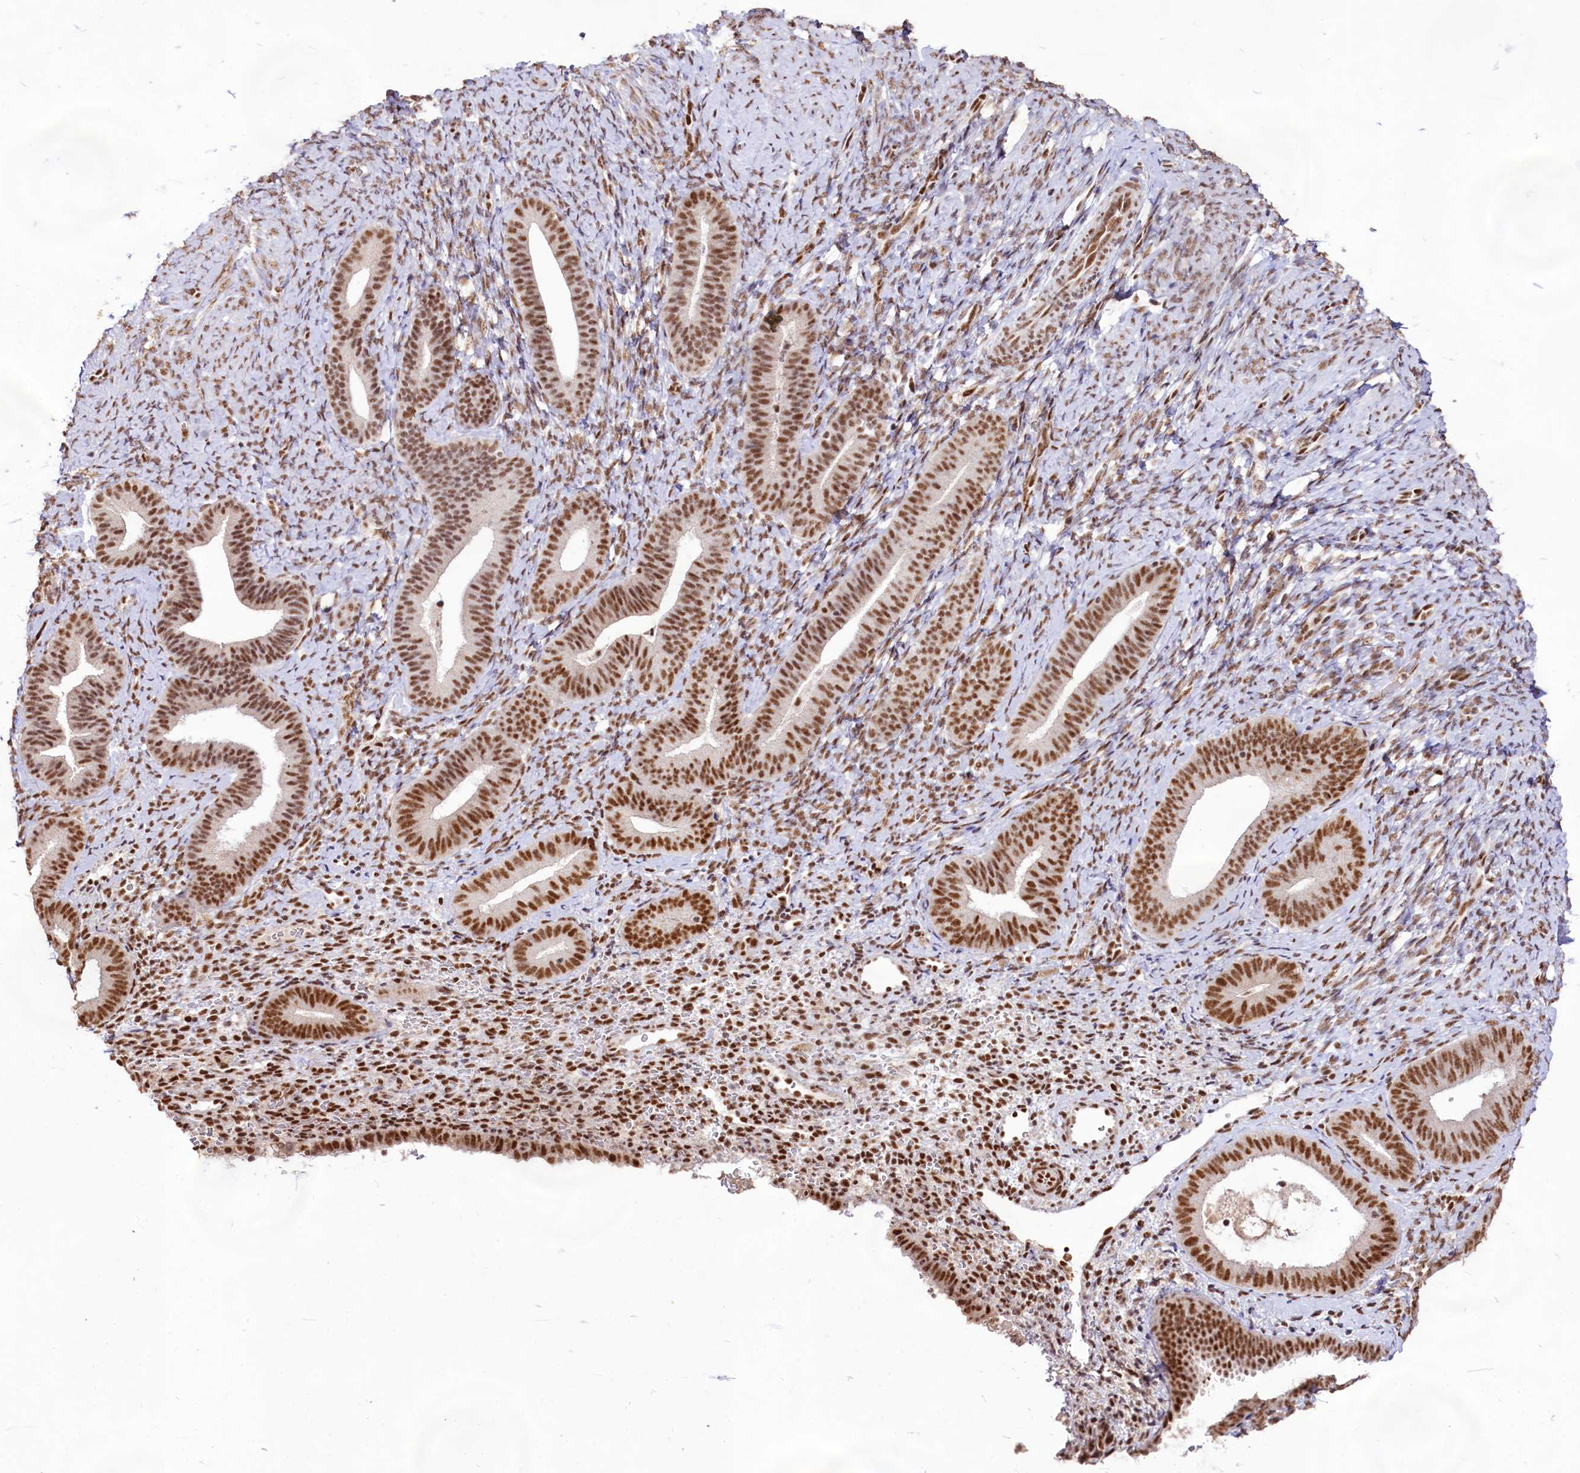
{"staining": {"intensity": "strong", "quantity": ">75%", "location": "nuclear"}, "tissue": "endometrium", "cell_type": "Cells in endometrial stroma", "image_type": "normal", "snomed": [{"axis": "morphology", "description": "Normal tissue, NOS"}, {"axis": "topography", "description": "Endometrium"}], "caption": "The micrograph shows staining of benign endometrium, revealing strong nuclear protein staining (brown color) within cells in endometrial stroma. (DAB IHC with brightfield microscopy, high magnification).", "gene": "HIRA", "patient": {"sex": "female", "age": 65}}